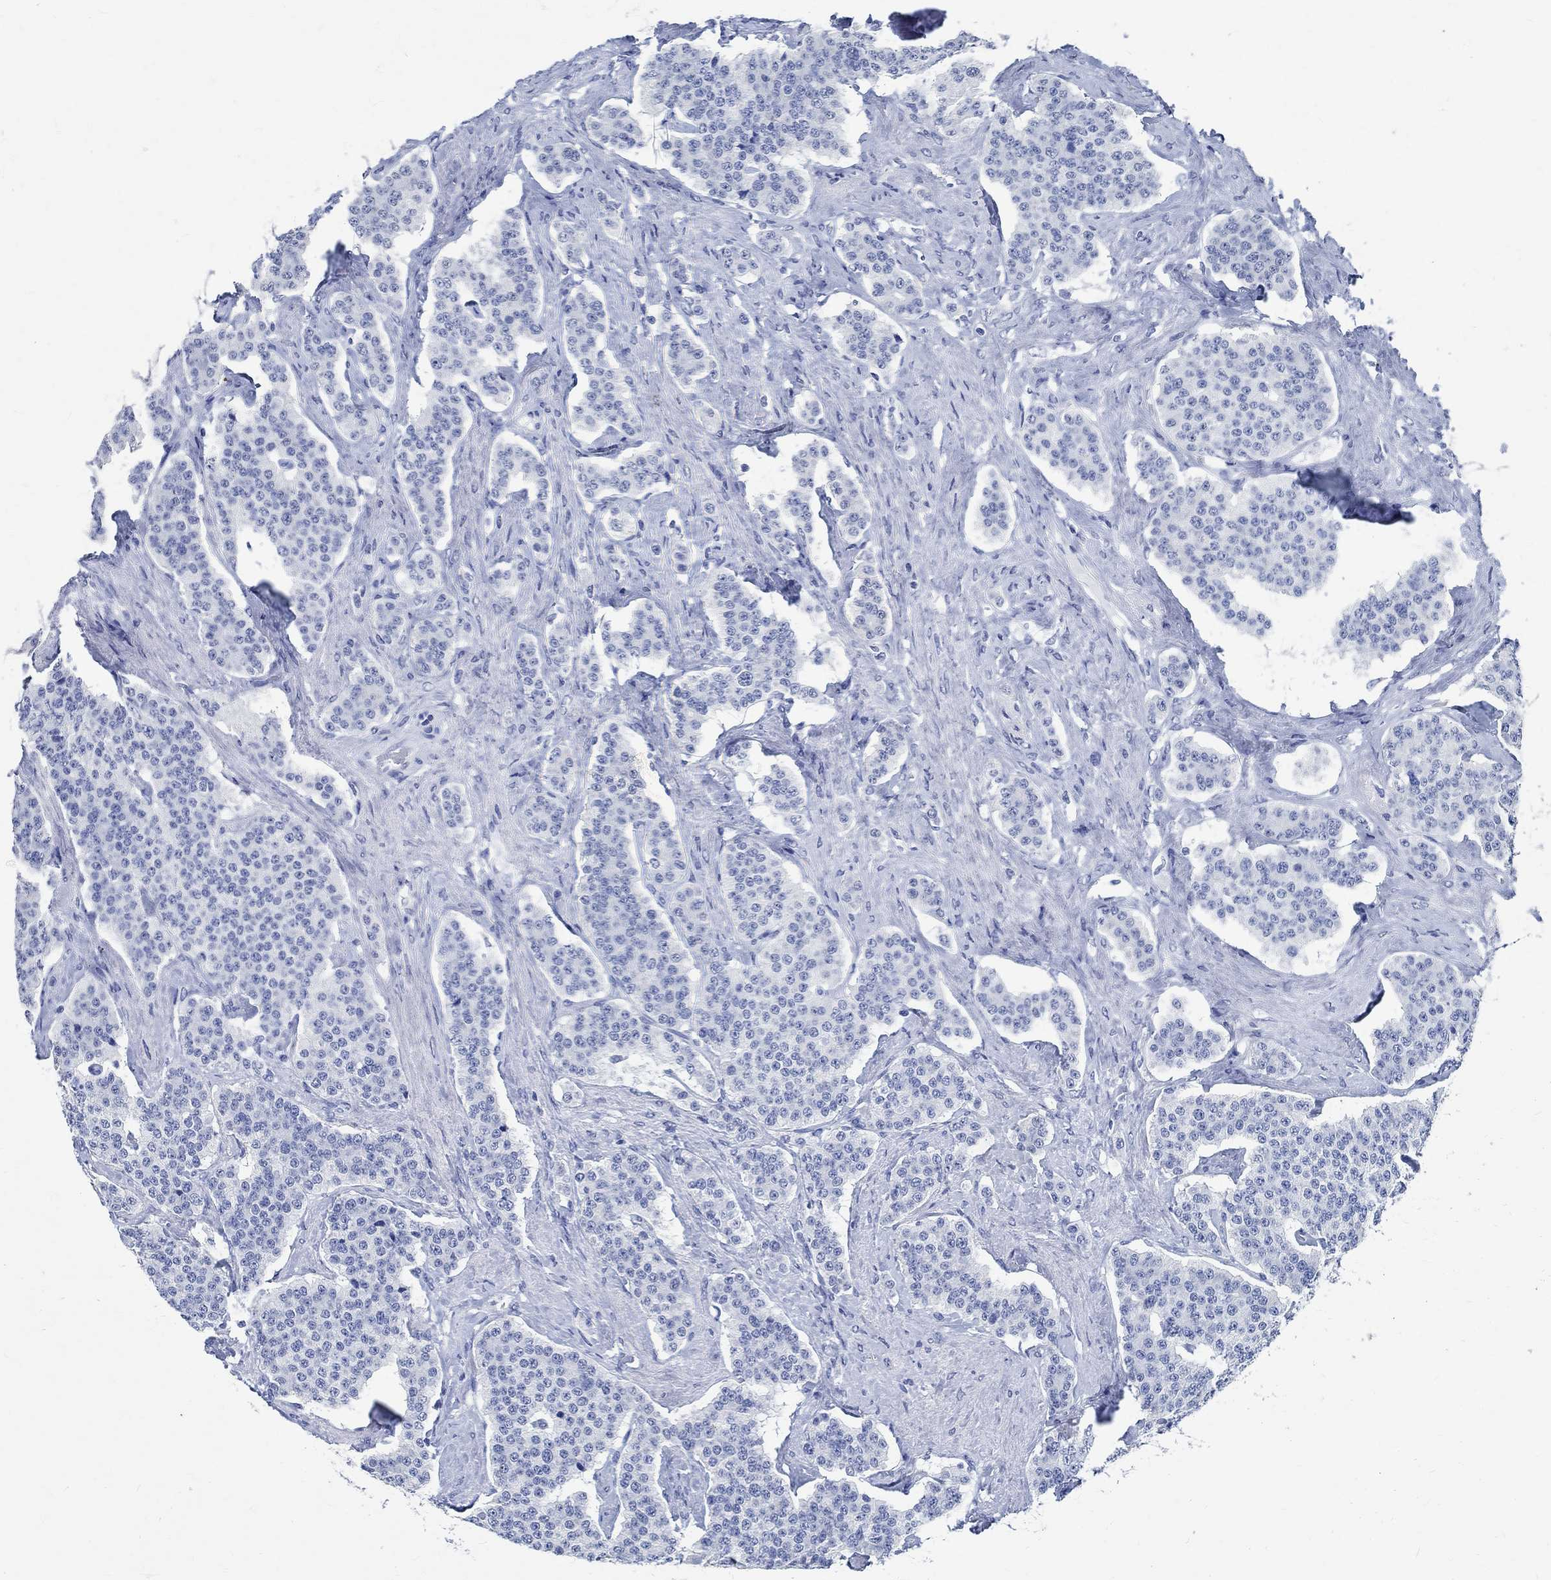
{"staining": {"intensity": "negative", "quantity": "none", "location": "none"}, "tissue": "carcinoid", "cell_type": "Tumor cells", "image_type": "cancer", "snomed": [{"axis": "morphology", "description": "Carcinoid, malignant, NOS"}, {"axis": "topography", "description": "Small intestine"}], "caption": "Immunohistochemistry (IHC) photomicrograph of carcinoid stained for a protein (brown), which shows no positivity in tumor cells. (DAB immunohistochemistry, high magnification).", "gene": "TMEM221", "patient": {"sex": "female", "age": 58}}